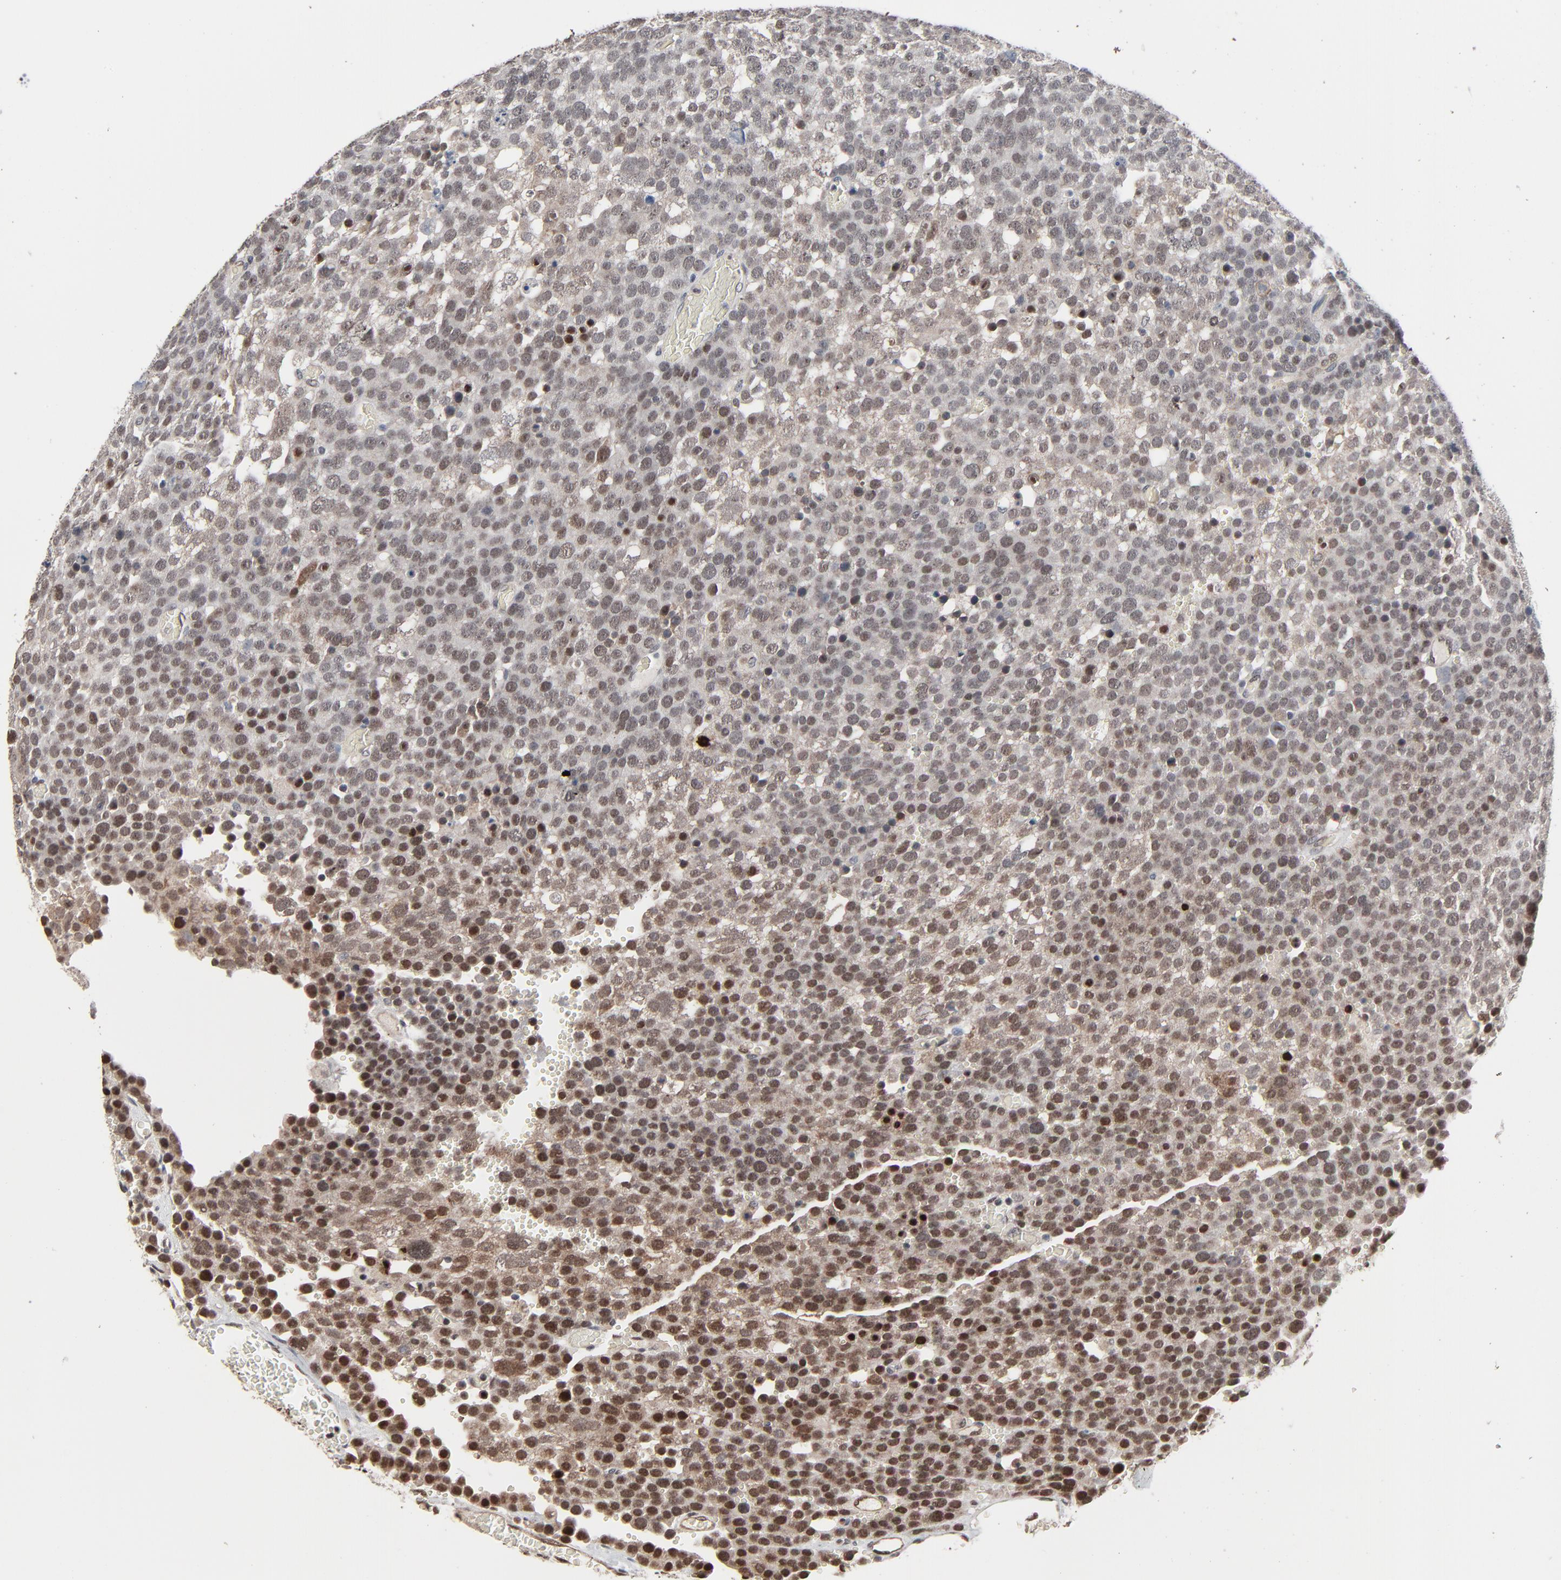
{"staining": {"intensity": "moderate", "quantity": "25%-75%", "location": "cytoplasmic/membranous,nuclear"}, "tissue": "testis cancer", "cell_type": "Tumor cells", "image_type": "cancer", "snomed": [{"axis": "morphology", "description": "Seminoma, NOS"}, {"axis": "topography", "description": "Testis"}], "caption": "The immunohistochemical stain highlights moderate cytoplasmic/membranous and nuclear expression in tumor cells of testis cancer tissue.", "gene": "ZNF419", "patient": {"sex": "male", "age": 71}}